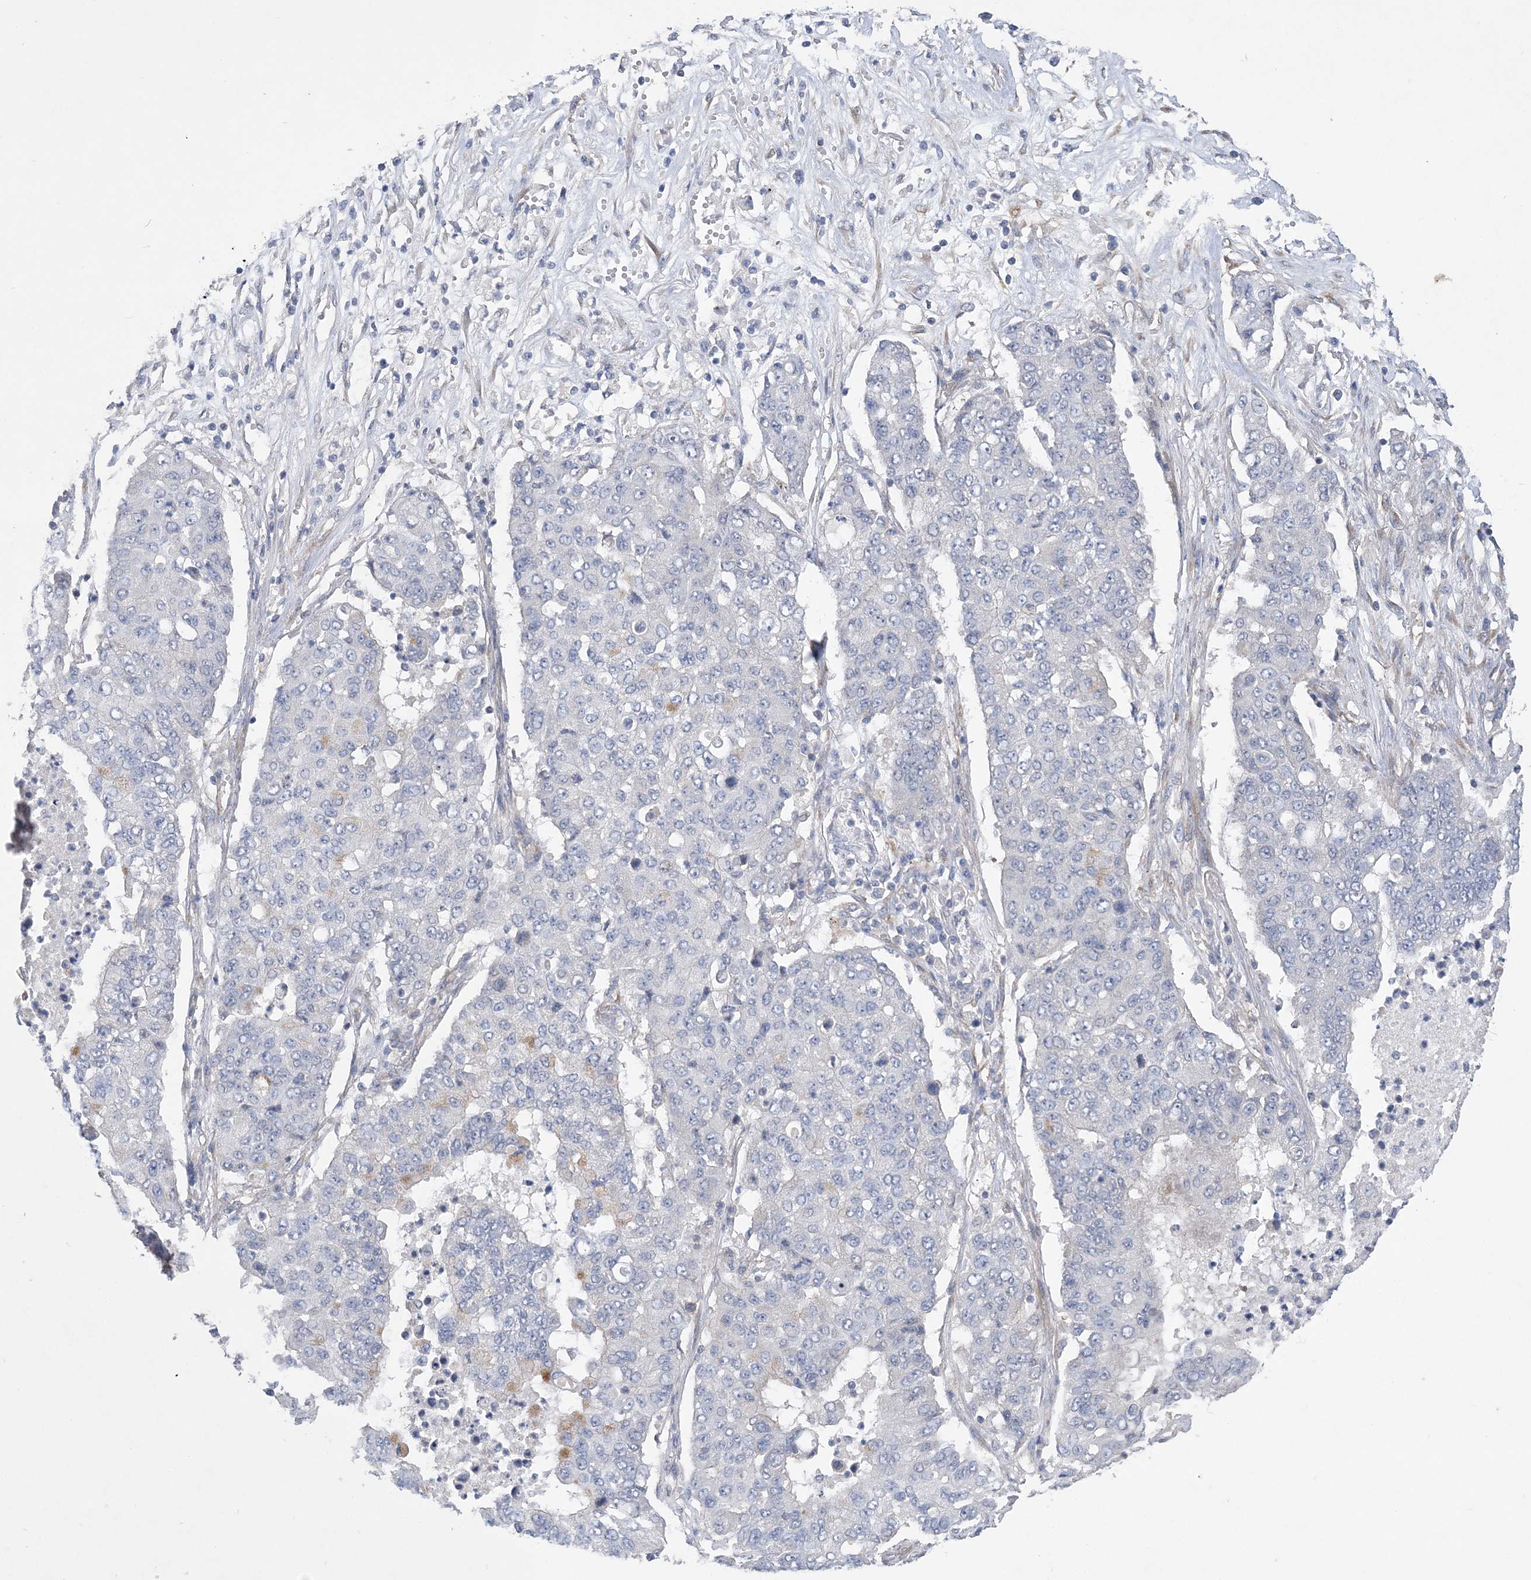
{"staining": {"intensity": "negative", "quantity": "none", "location": "none"}, "tissue": "lung cancer", "cell_type": "Tumor cells", "image_type": "cancer", "snomed": [{"axis": "morphology", "description": "Squamous cell carcinoma, NOS"}, {"axis": "topography", "description": "Lung"}], "caption": "An immunohistochemistry (IHC) image of lung cancer (squamous cell carcinoma) is shown. There is no staining in tumor cells of lung cancer (squamous cell carcinoma).", "gene": "MAP4K5", "patient": {"sex": "male", "age": 74}}